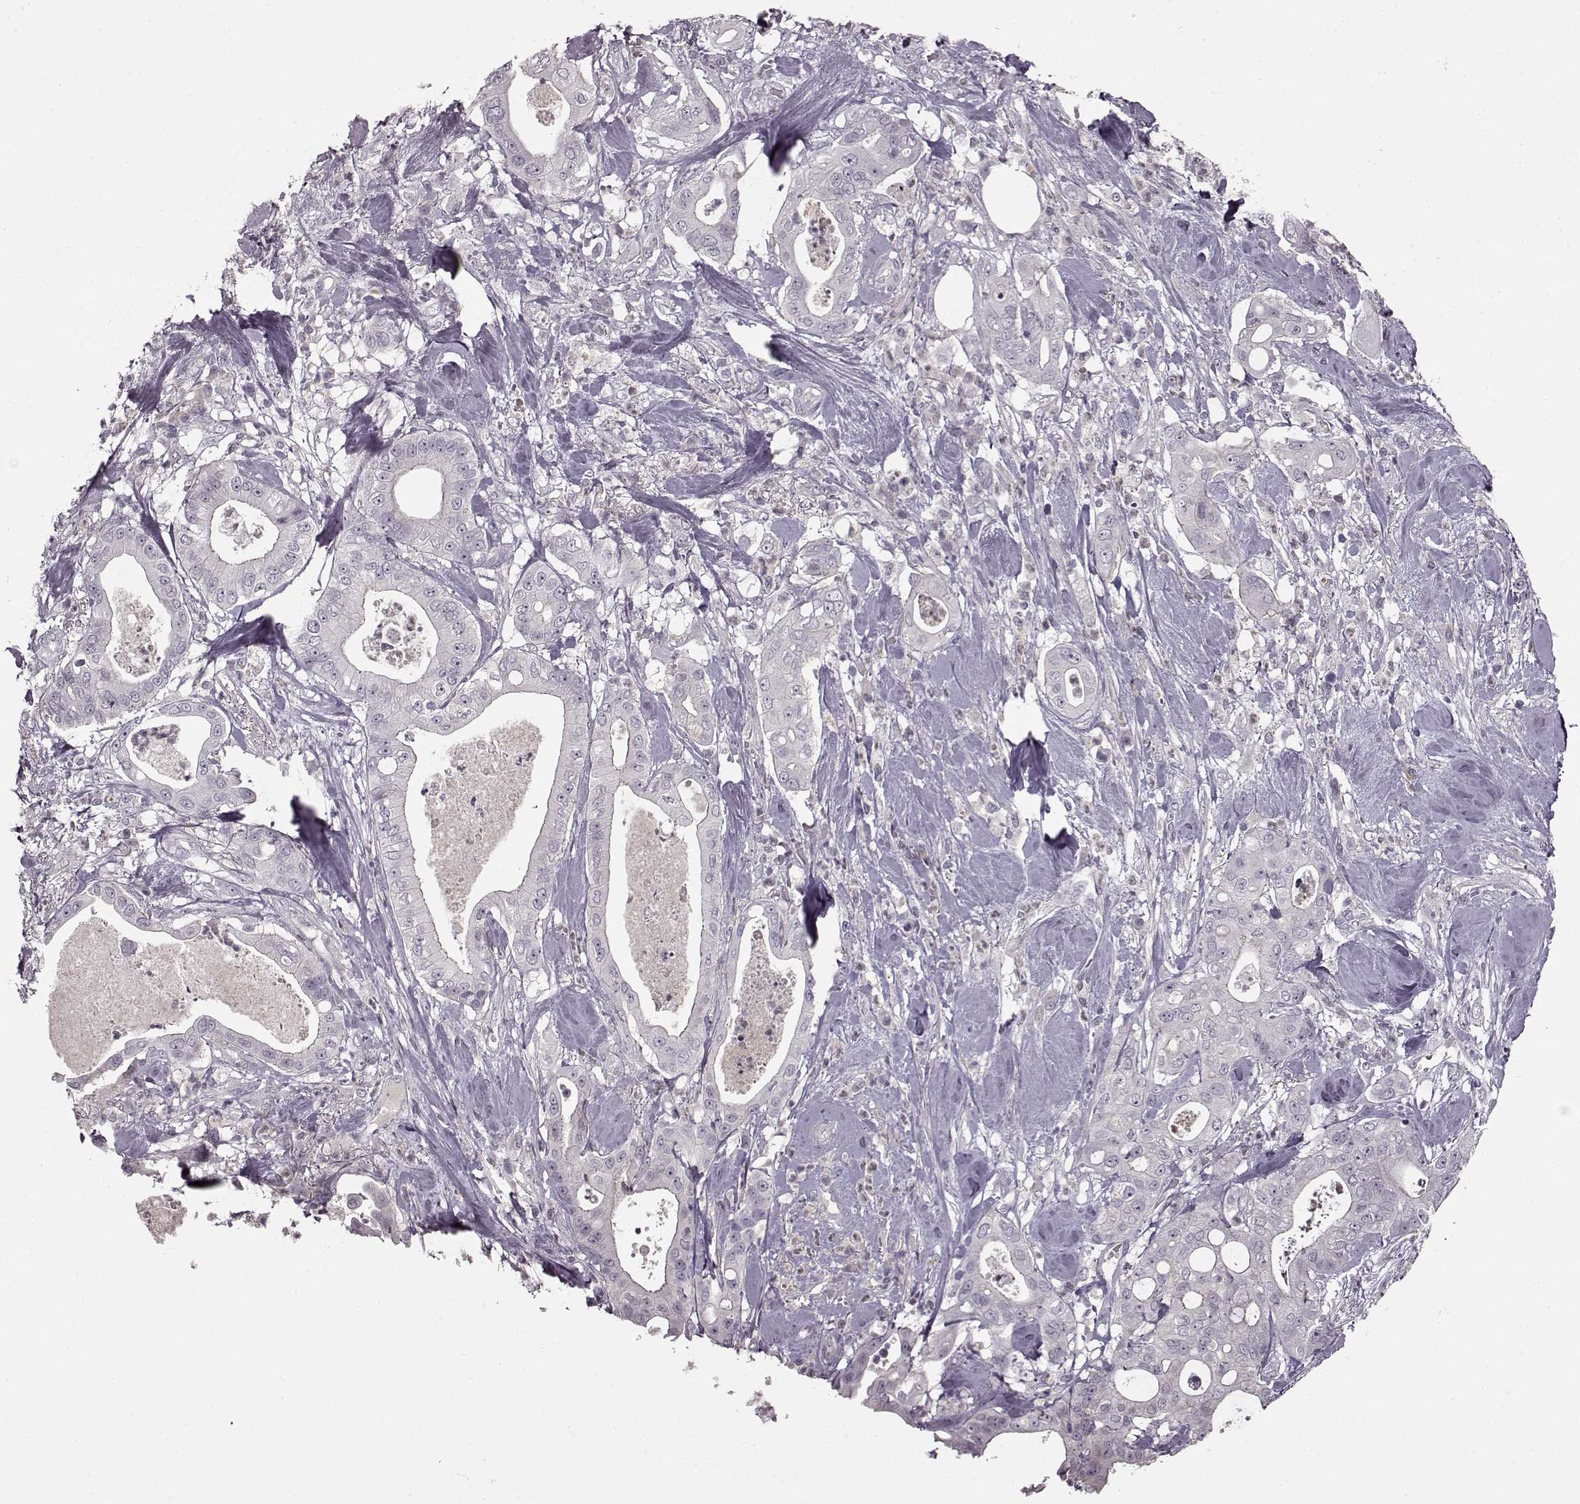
{"staining": {"intensity": "negative", "quantity": "none", "location": "none"}, "tissue": "pancreatic cancer", "cell_type": "Tumor cells", "image_type": "cancer", "snomed": [{"axis": "morphology", "description": "Adenocarcinoma, NOS"}, {"axis": "topography", "description": "Pancreas"}], "caption": "This is an immunohistochemistry histopathology image of pancreatic cancer. There is no staining in tumor cells.", "gene": "CNGA3", "patient": {"sex": "male", "age": 71}}